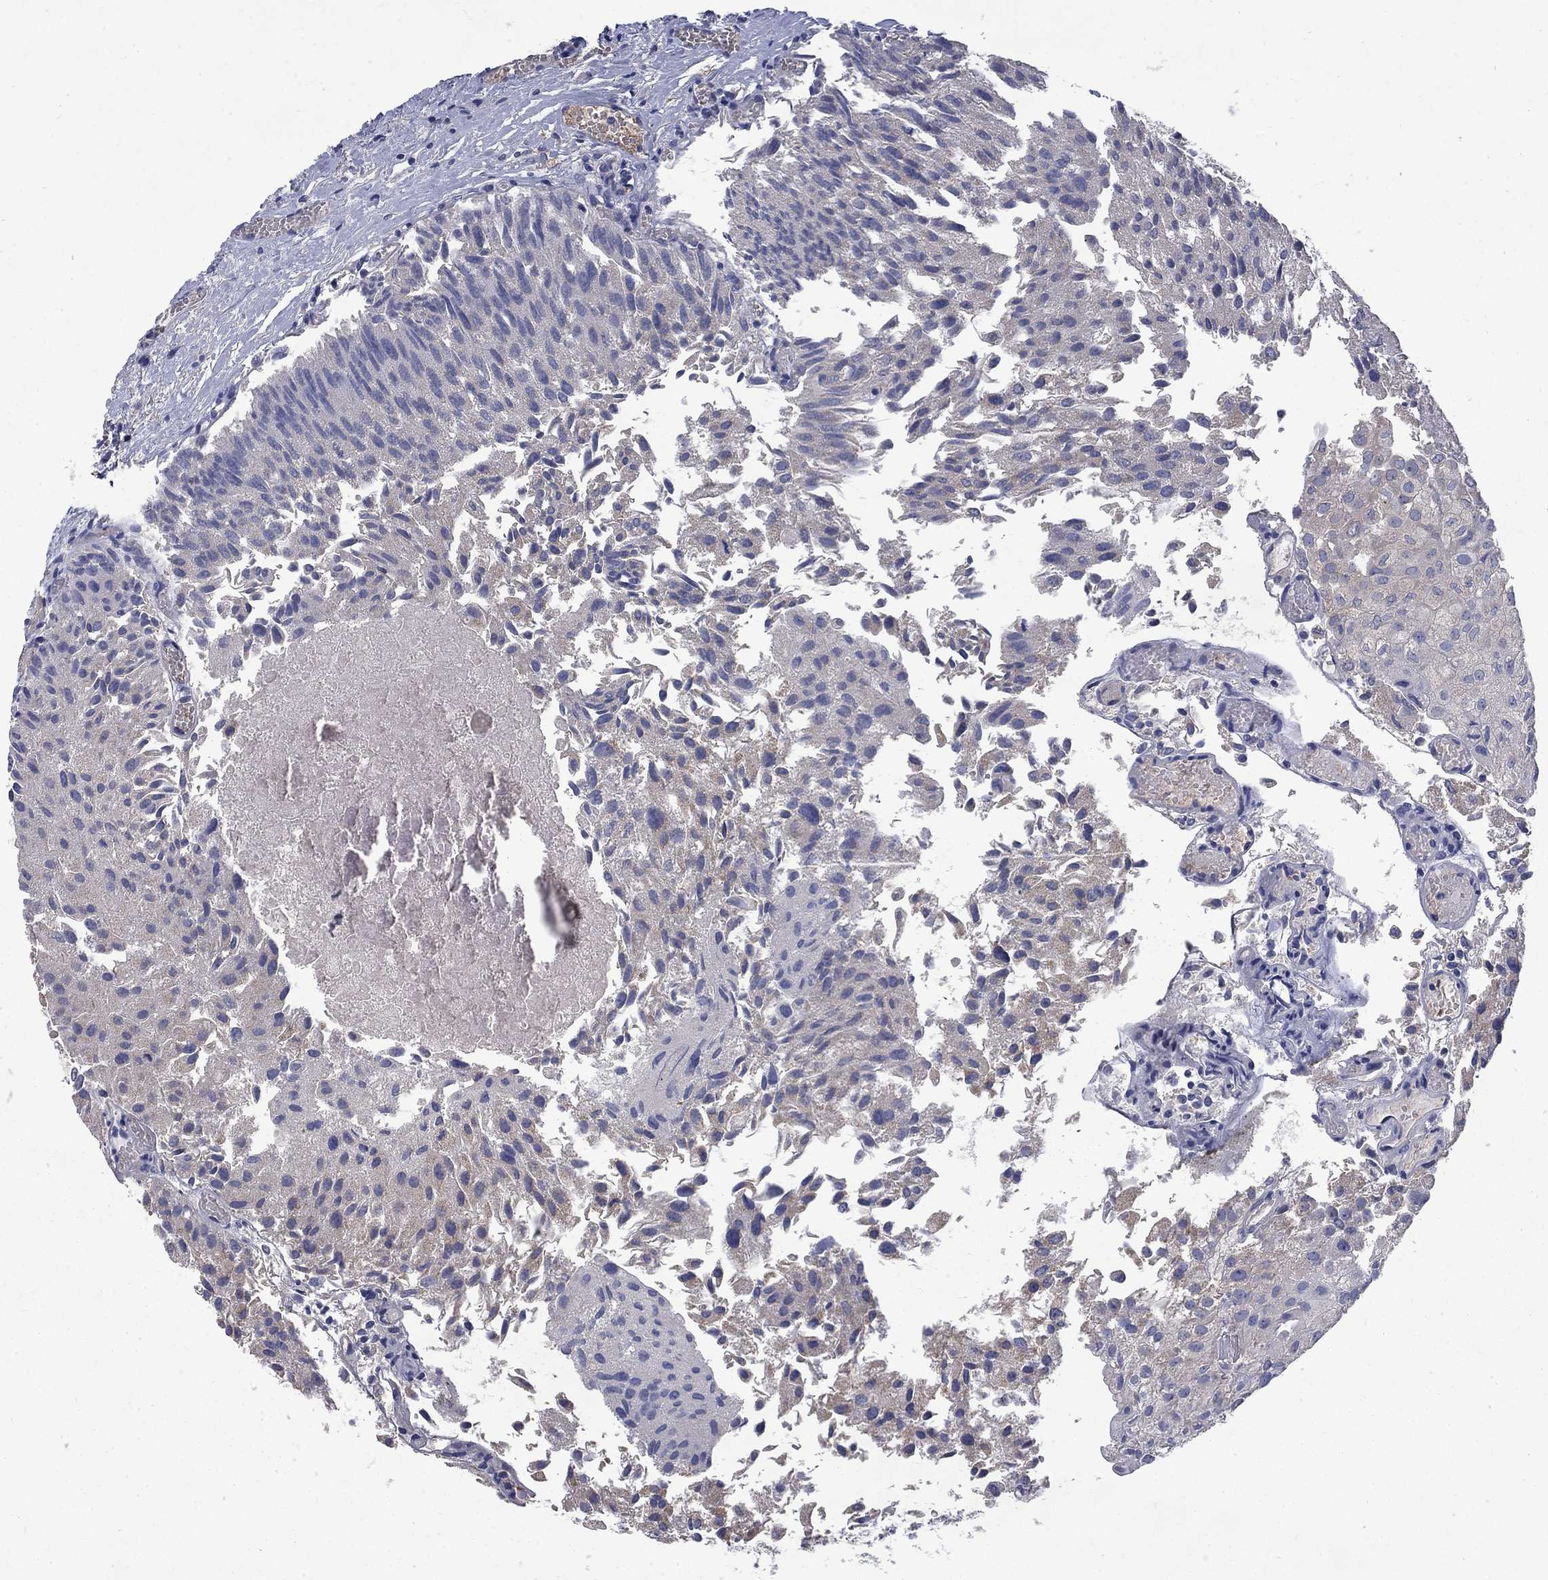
{"staining": {"intensity": "weak", "quantity": "<25%", "location": "cytoplasmic/membranous"}, "tissue": "urothelial cancer", "cell_type": "Tumor cells", "image_type": "cancer", "snomed": [{"axis": "morphology", "description": "Urothelial carcinoma, Low grade"}, {"axis": "topography", "description": "Urinary bladder"}], "caption": "DAB immunohistochemical staining of urothelial cancer demonstrates no significant expression in tumor cells.", "gene": "HSPA12A", "patient": {"sex": "female", "age": 78}}